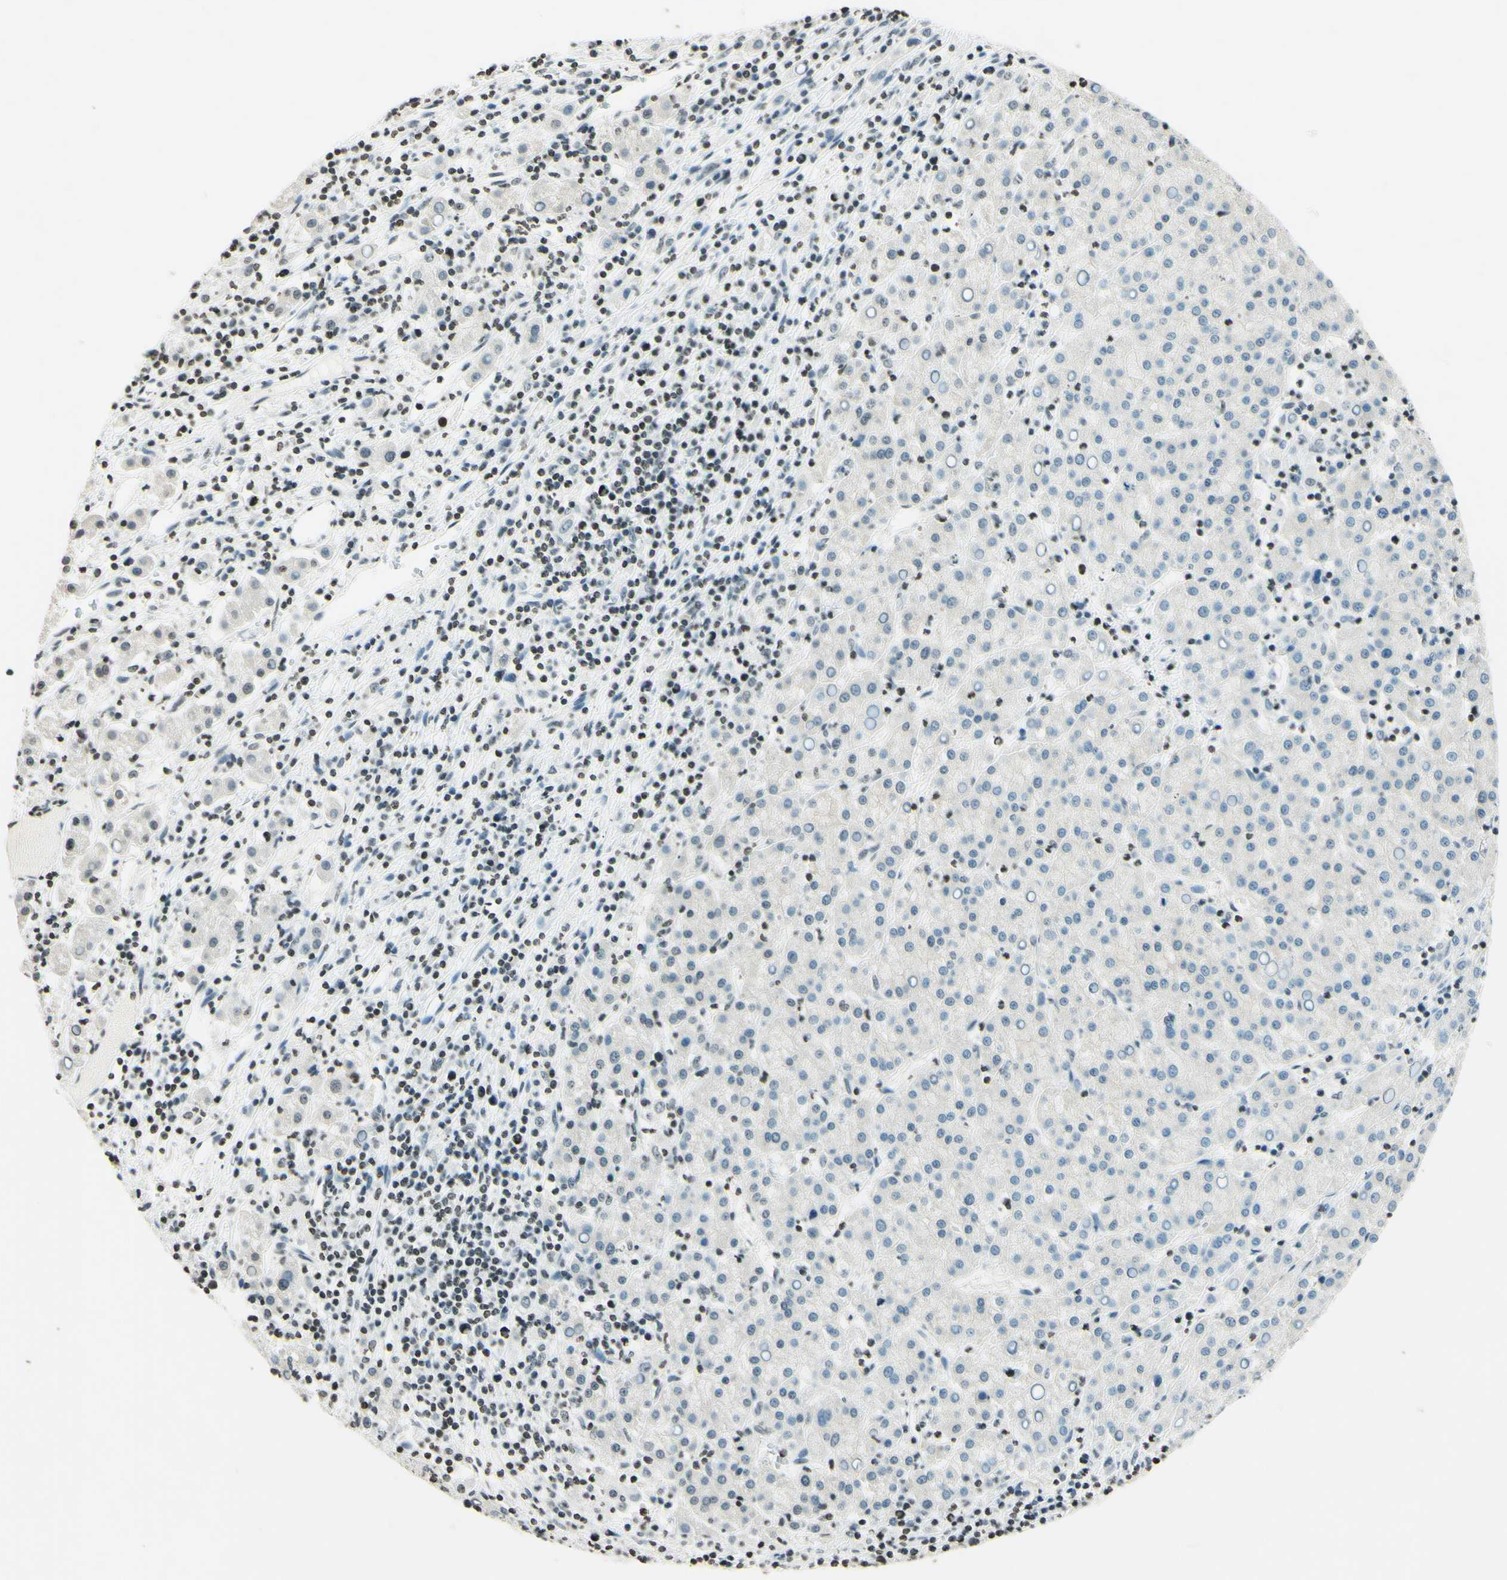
{"staining": {"intensity": "weak", "quantity": "25%-75%", "location": "nuclear"}, "tissue": "liver cancer", "cell_type": "Tumor cells", "image_type": "cancer", "snomed": [{"axis": "morphology", "description": "Carcinoma, Hepatocellular, NOS"}, {"axis": "topography", "description": "Liver"}], "caption": "A brown stain highlights weak nuclear positivity of a protein in human liver cancer (hepatocellular carcinoma) tumor cells.", "gene": "MSH2", "patient": {"sex": "female", "age": 58}}